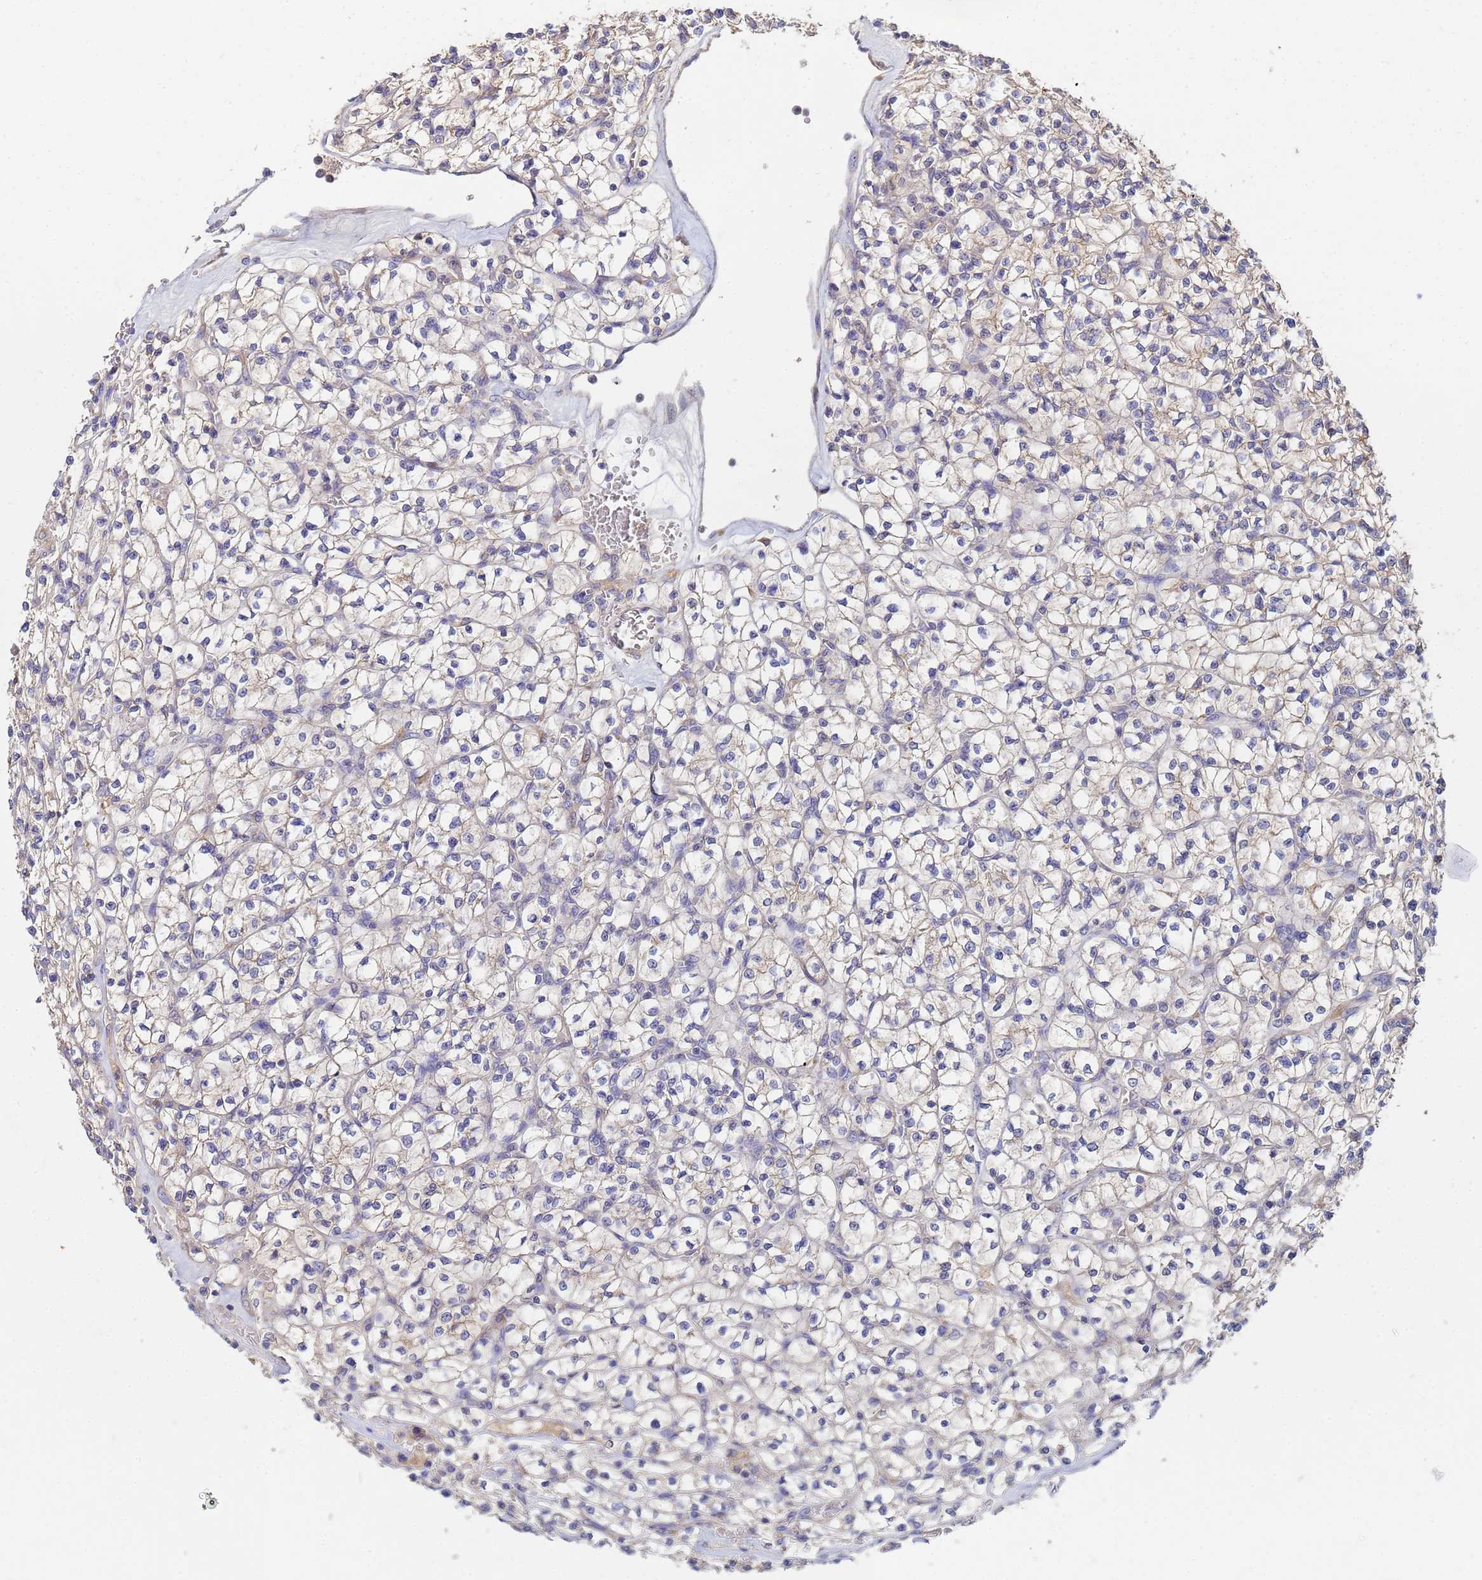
{"staining": {"intensity": "weak", "quantity": "<25%", "location": "cytoplasmic/membranous"}, "tissue": "renal cancer", "cell_type": "Tumor cells", "image_type": "cancer", "snomed": [{"axis": "morphology", "description": "Adenocarcinoma, NOS"}, {"axis": "topography", "description": "Kidney"}], "caption": "This is a image of IHC staining of renal cancer (adenocarcinoma), which shows no staining in tumor cells.", "gene": "C5orf34", "patient": {"sex": "female", "age": 64}}